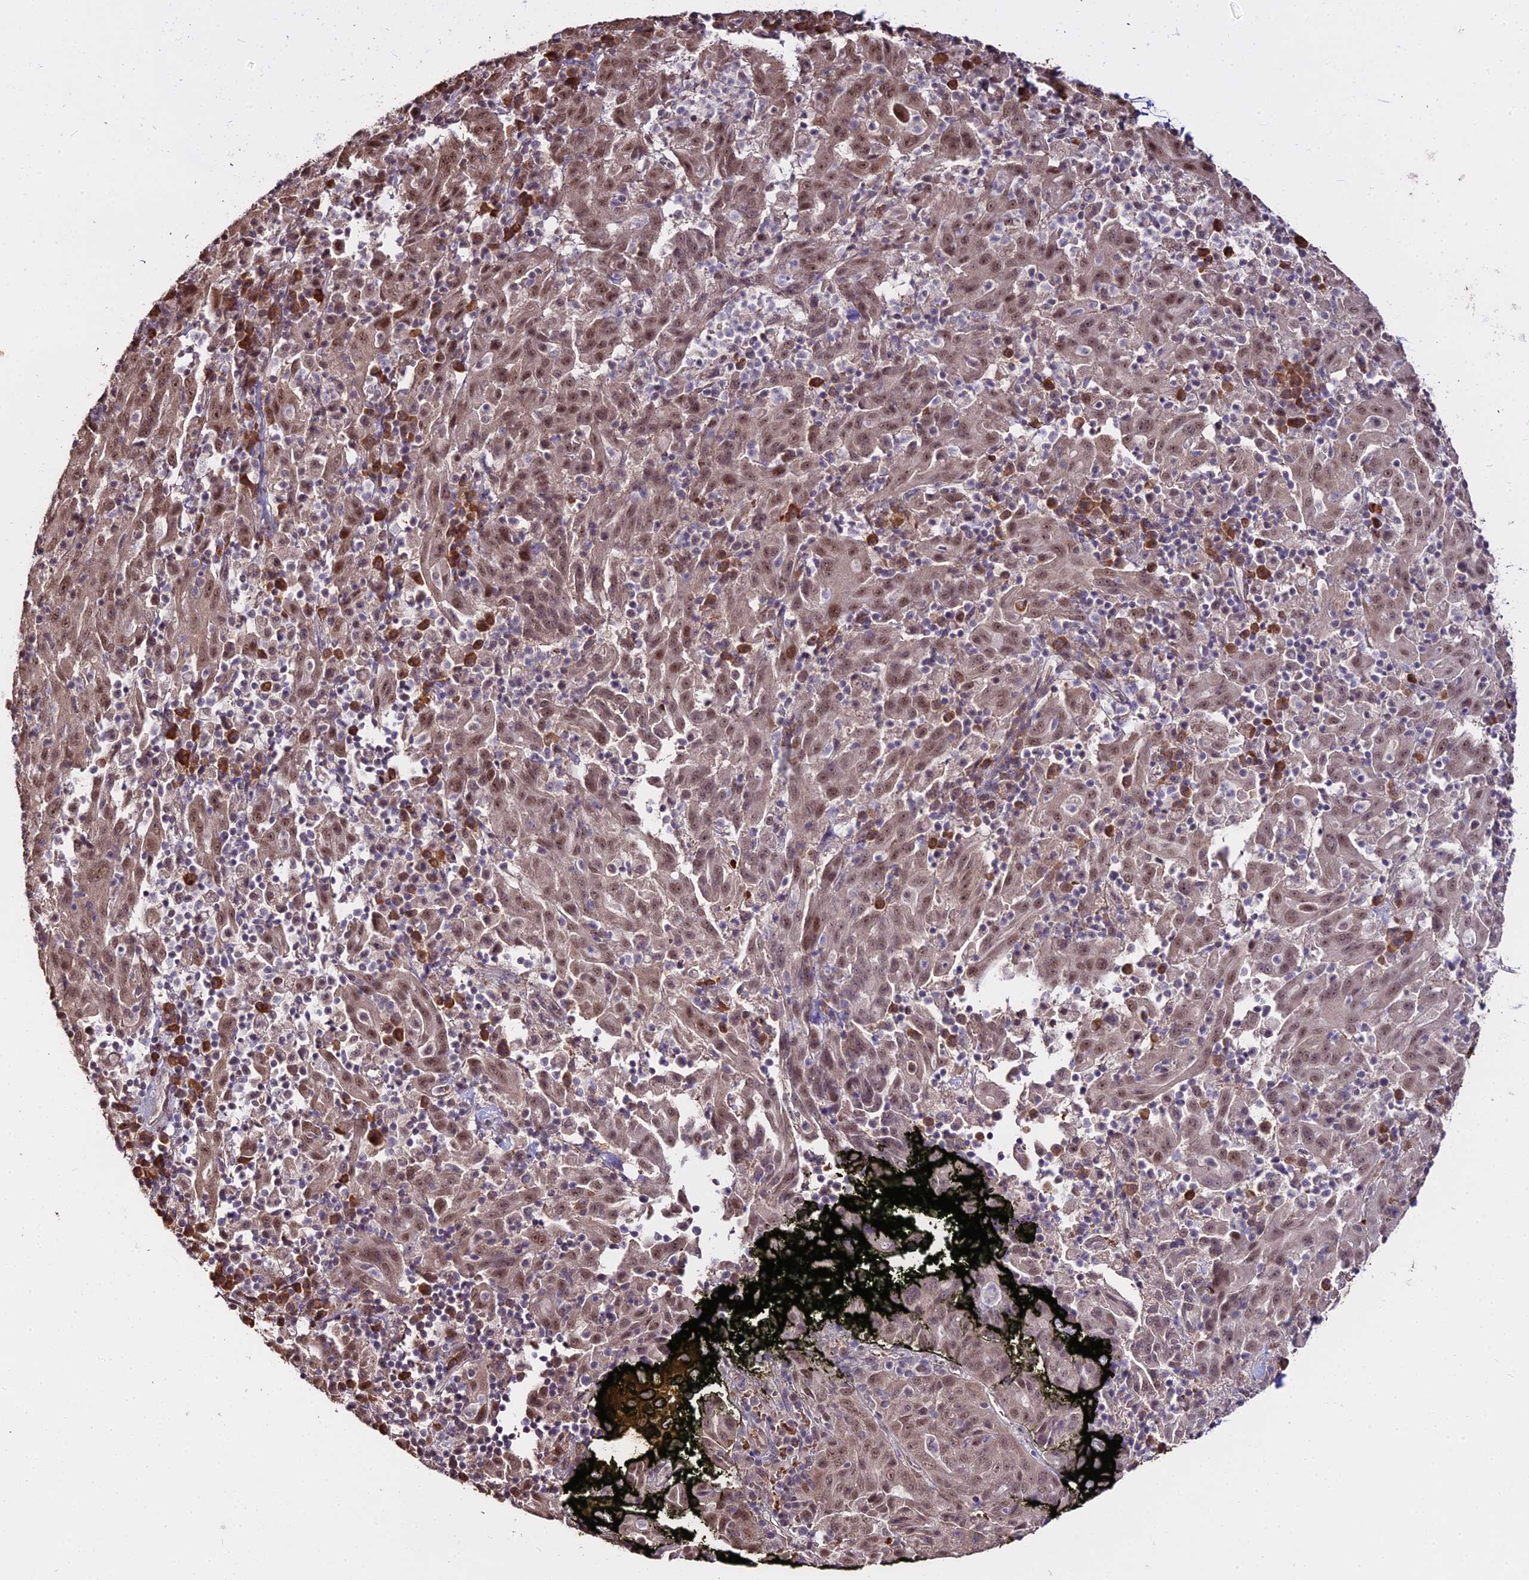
{"staining": {"intensity": "moderate", "quantity": ">75%", "location": "cytoplasmic/membranous,nuclear"}, "tissue": "pancreatic cancer", "cell_type": "Tumor cells", "image_type": "cancer", "snomed": [{"axis": "morphology", "description": "Adenocarcinoma, NOS"}, {"axis": "topography", "description": "Pancreas"}], "caption": "A high-resolution image shows immunohistochemistry (IHC) staining of pancreatic cancer (adenocarcinoma), which demonstrates moderate cytoplasmic/membranous and nuclear staining in about >75% of tumor cells.", "gene": "ZDBF2", "patient": {"sex": "male", "age": 63}}